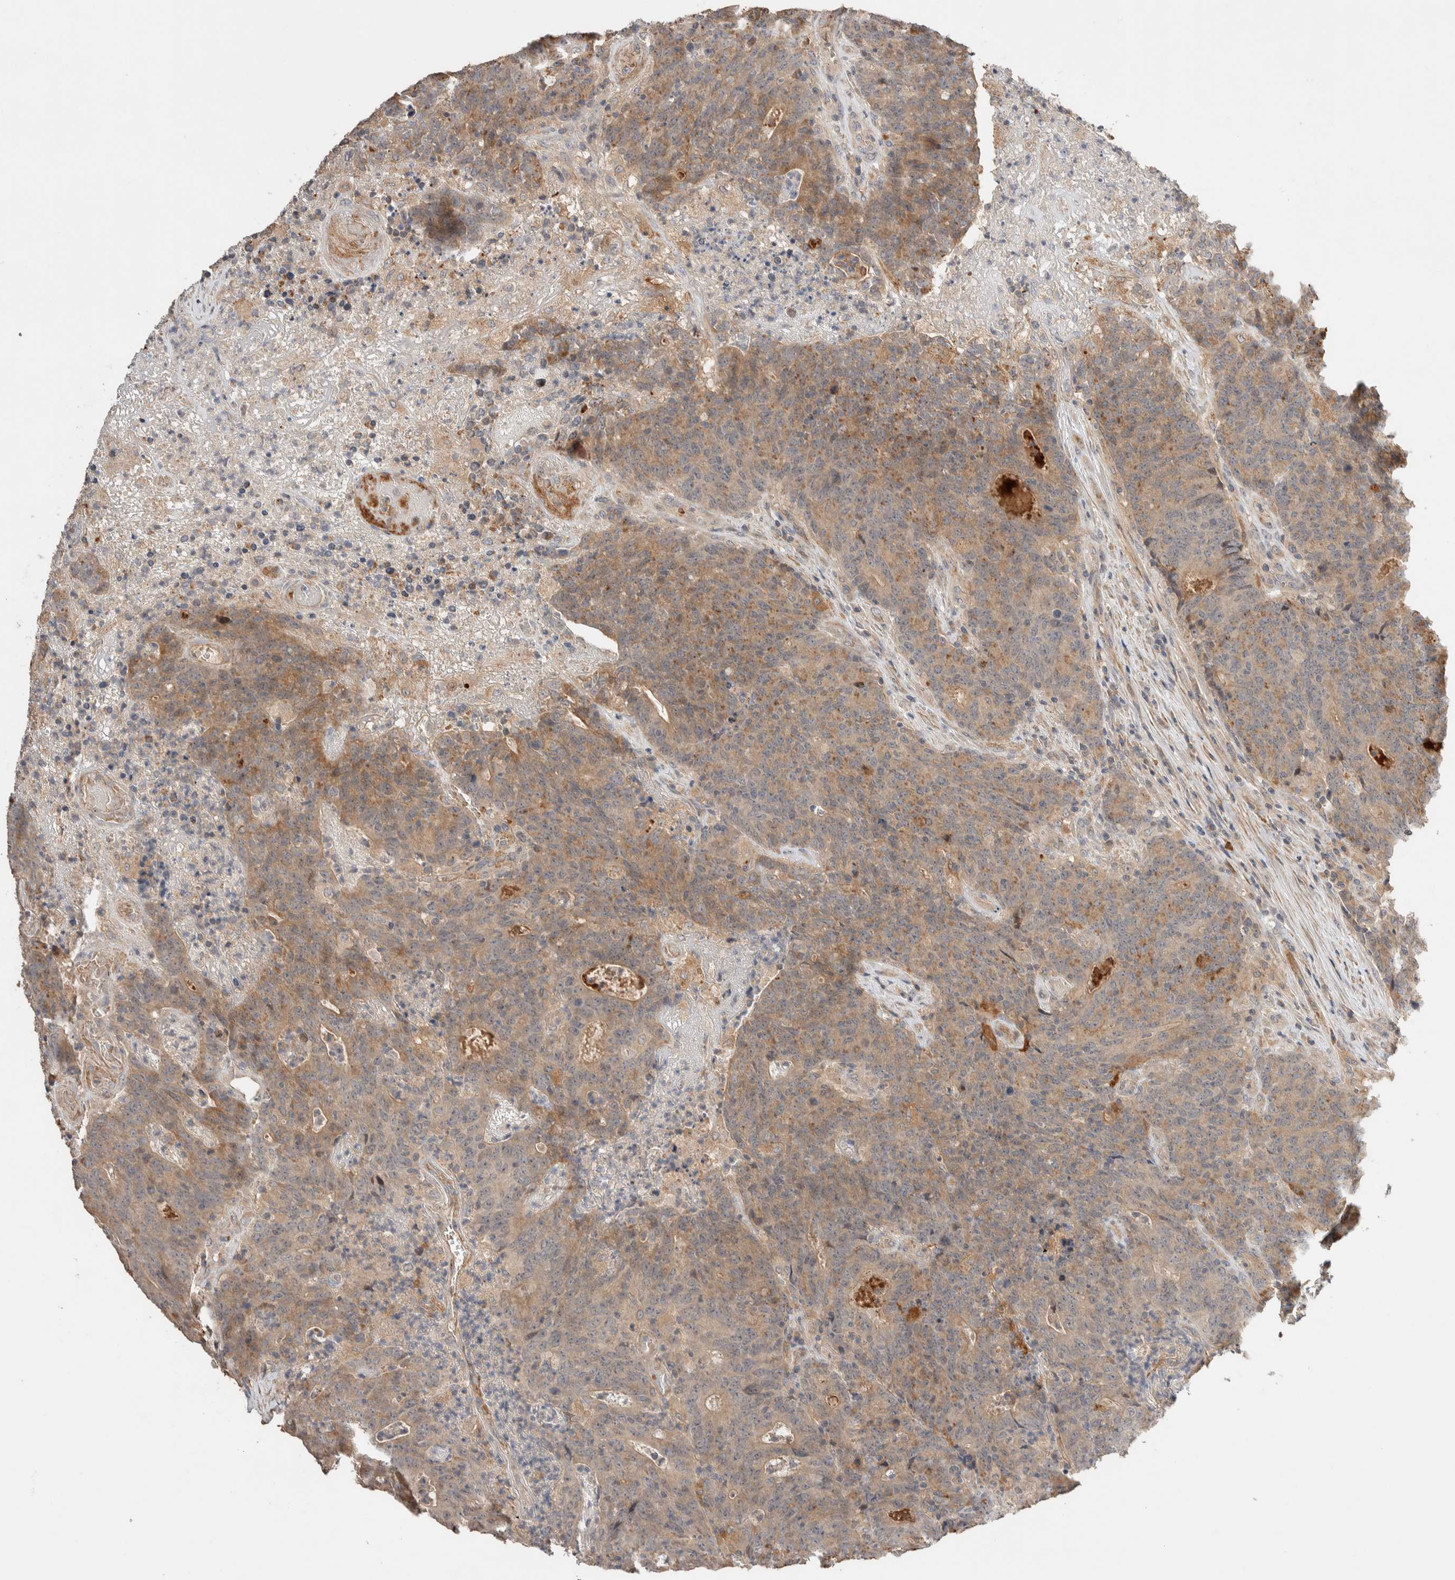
{"staining": {"intensity": "weak", "quantity": ">75%", "location": "cytoplasmic/membranous"}, "tissue": "colorectal cancer", "cell_type": "Tumor cells", "image_type": "cancer", "snomed": [{"axis": "morphology", "description": "Normal tissue, NOS"}, {"axis": "morphology", "description": "Adenocarcinoma, NOS"}, {"axis": "topography", "description": "Colon"}], "caption": "Immunohistochemistry histopathology image of neoplastic tissue: colorectal cancer (adenocarcinoma) stained using immunohistochemistry (IHC) exhibits low levels of weak protein expression localized specifically in the cytoplasmic/membranous of tumor cells, appearing as a cytoplasmic/membranous brown color.", "gene": "WDR91", "patient": {"sex": "female", "age": 75}}